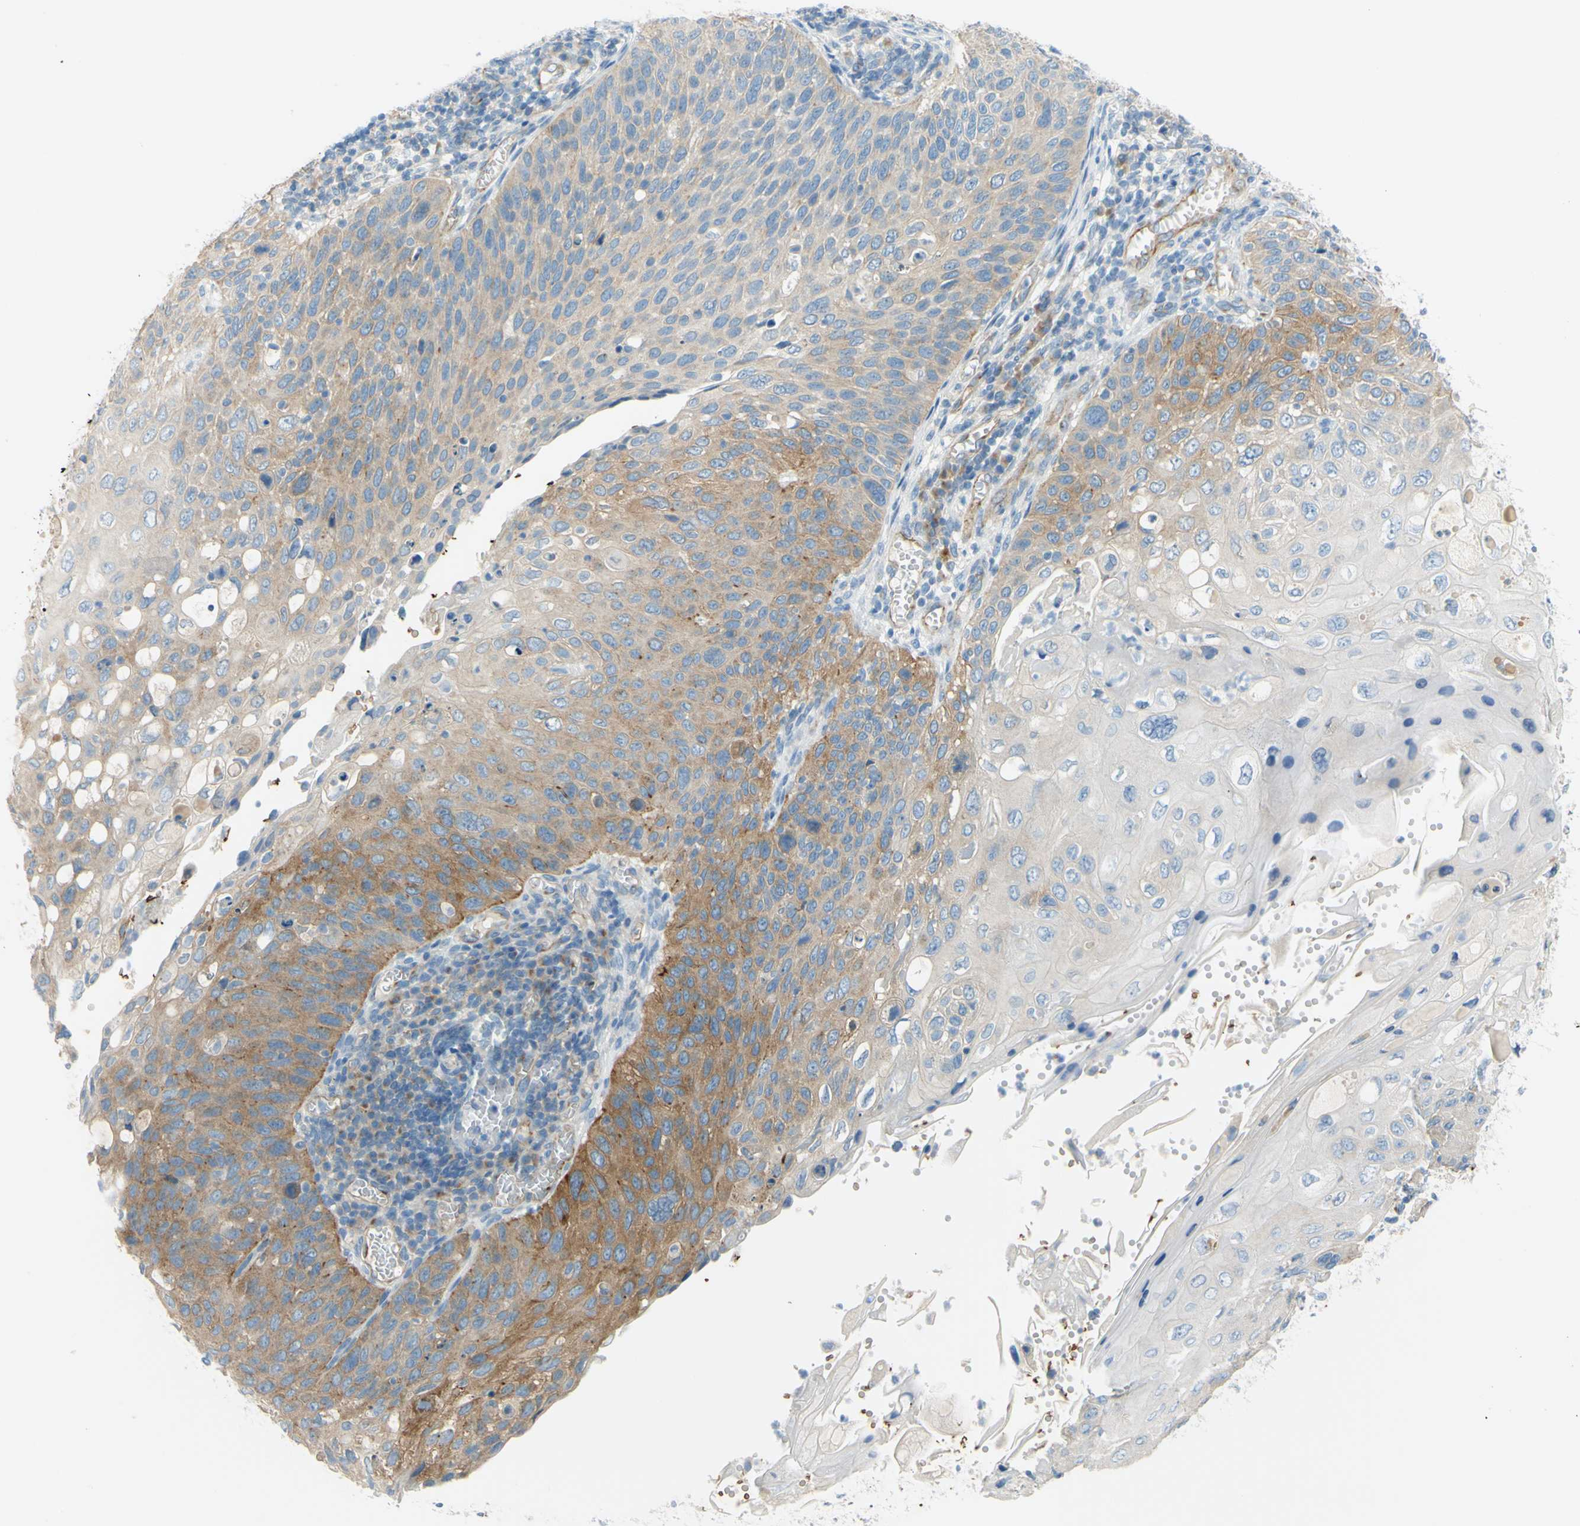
{"staining": {"intensity": "moderate", "quantity": ">75%", "location": "cytoplasmic/membranous"}, "tissue": "cervical cancer", "cell_type": "Tumor cells", "image_type": "cancer", "snomed": [{"axis": "morphology", "description": "Squamous cell carcinoma, NOS"}, {"axis": "topography", "description": "Cervix"}], "caption": "Brown immunohistochemical staining in cervical squamous cell carcinoma shows moderate cytoplasmic/membranous staining in approximately >75% of tumor cells.", "gene": "FRMD4B", "patient": {"sex": "female", "age": 70}}